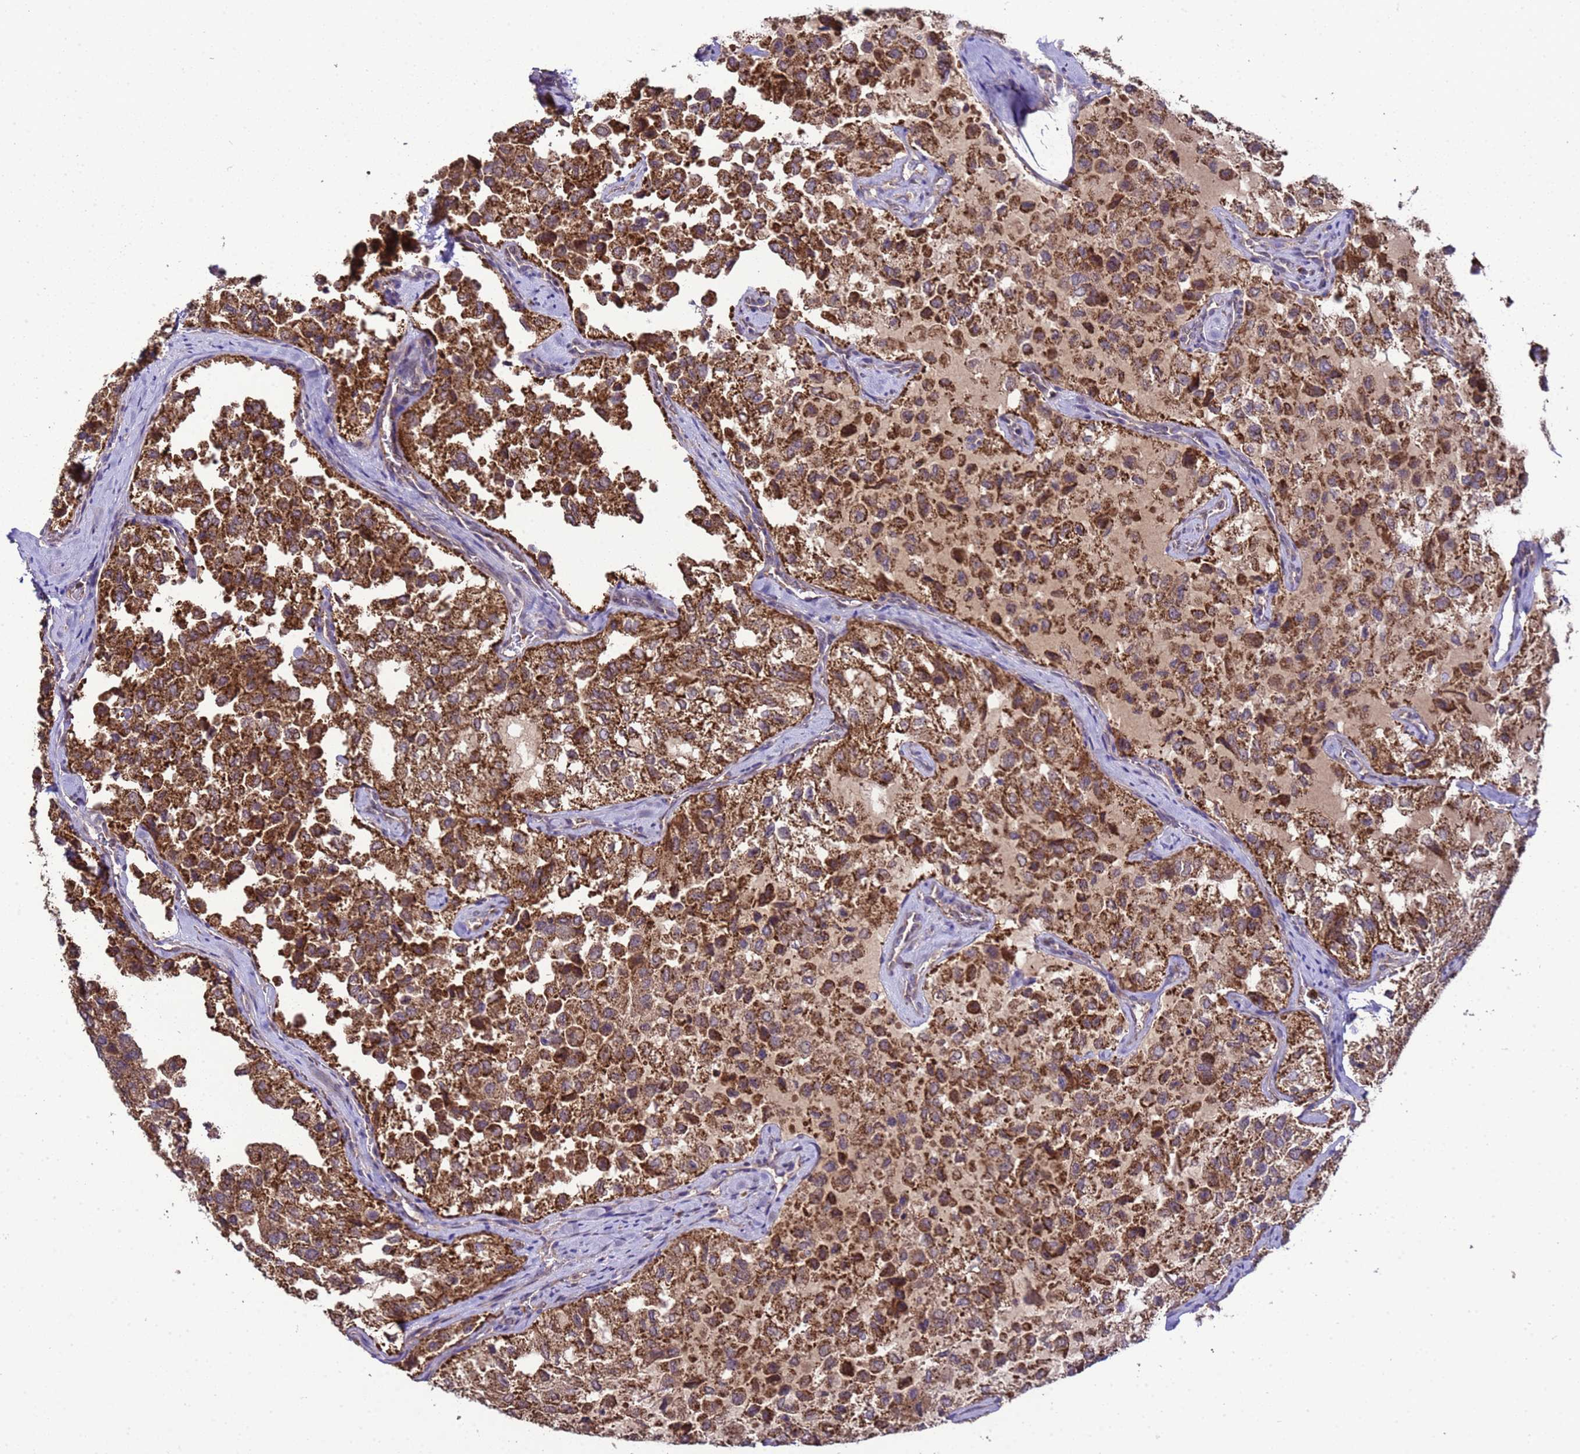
{"staining": {"intensity": "strong", "quantity": ">75%", "location": "cytoplasmic/membranous"}, "tissue": "thyroid cancer", "cell_type": "Tumor cells", "image_type": "cancer", "snomed": [{"axis": "morphology", "description": "Follicular adenoma carcinoma, NOS"}, {"axis": "topography", "description": "Thyroid gland"}], "caption": "Tumor cells exhibit strong cytoplasmic/membranous expression in about >75% of cells in follicular adenoma carcinoma (thyroid).", "gene": "HSPBAP1", "patient": {"sex": "male", "age": 75}}